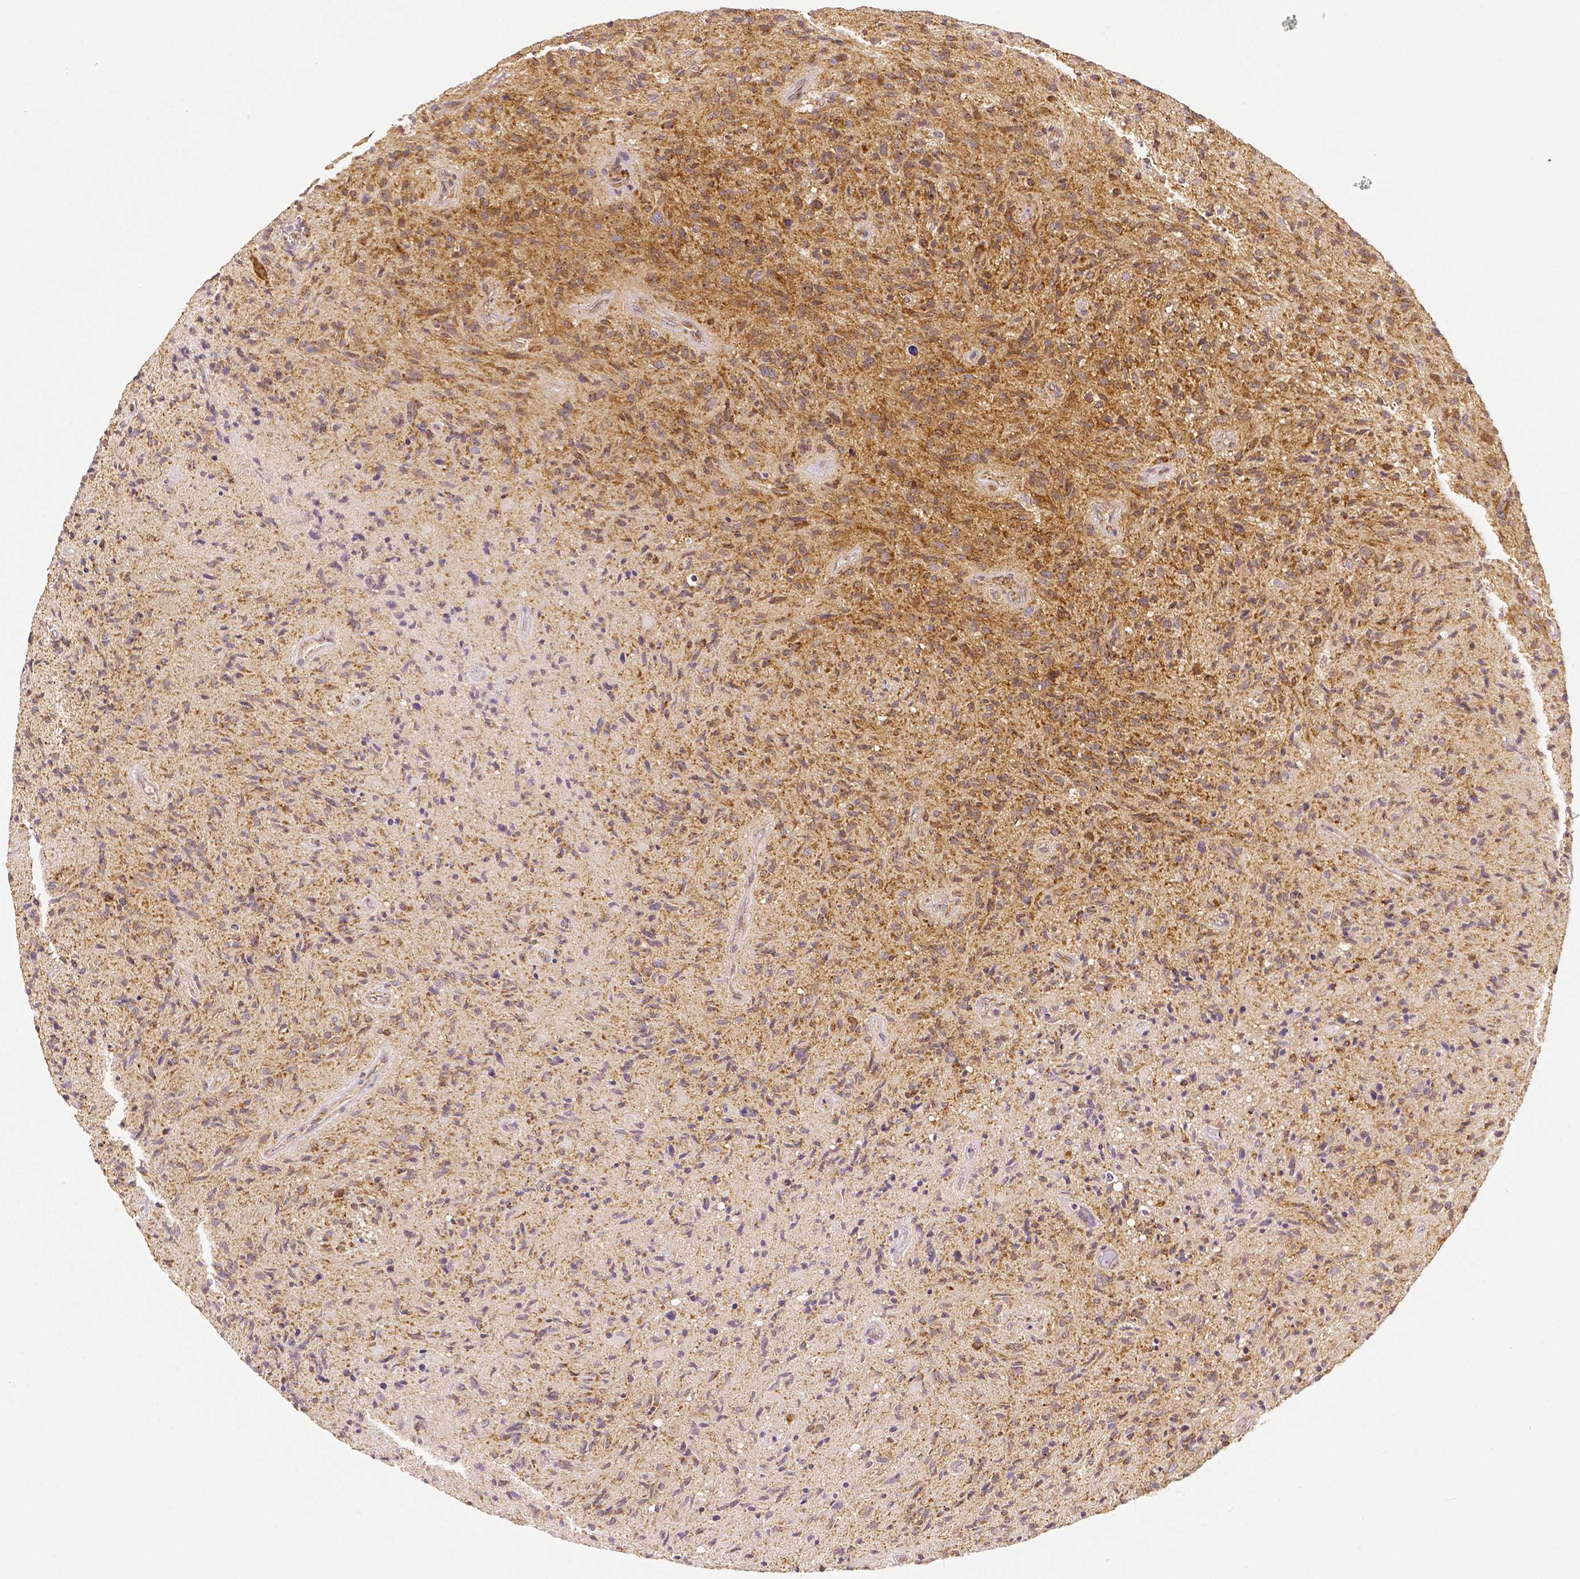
{"staining": {"intensity": "strong", "quantity": "<25%", "location": "cytoplasmic/membranous"}, "tissue": "glioma", "cell_type": "Tumor cells", "image_type": "cancer", "snomed": [{"axis": "morphology", "description": "Glioma, malignant, High grade"}, {"axis": "topography", "description": "Brain"}], "caption": "A micrograph showing strong cytoplasmic/membranous expression in about <25% of tumor cells in malignant high-grade glioma, as visualized by brown immunohistochemical staining.", "gene": "RHOT1", "patient": {"sex": "male", "age": 54}}